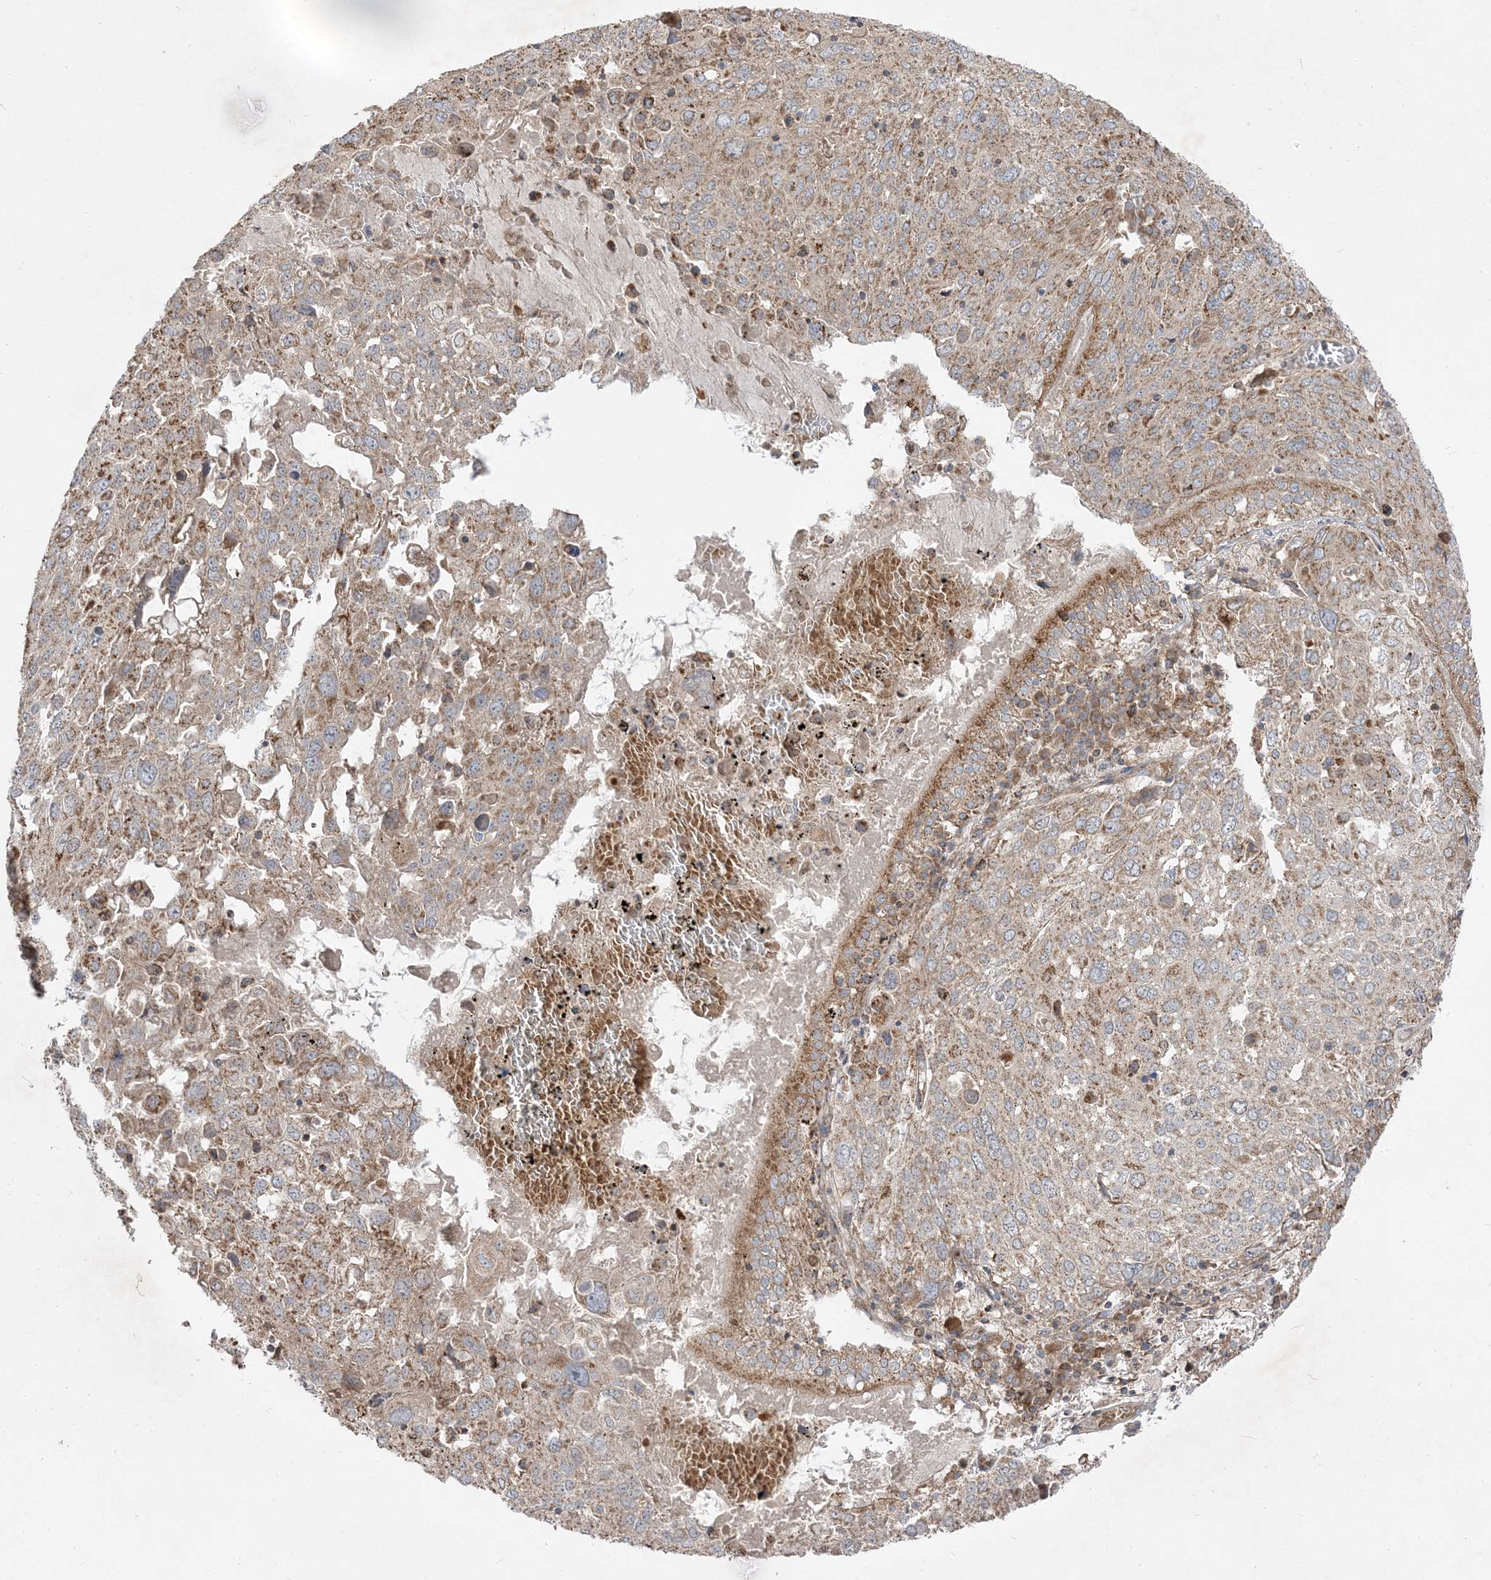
{"staining": {"intensity": "moderate", "quantity": ">75%", "location": "cytoplasmic/membranous"}, "tissue": "lung cancer", "cell_type": "Tumor cells", "image_type": "cancer", "snomed": [{"axis": "morphology", "description": "Squamous cell carcinoma, NOS"}, {"axis": "topography", "description": "Lung"}], "caption": "The immunohistochemical stain highlights moderate cytoplasmic/membranous expression in tumor cells of lung squamous cell carcinoma tissue.", "gene": "AARS2", "patient": {"sex": "male", "age": 65}}